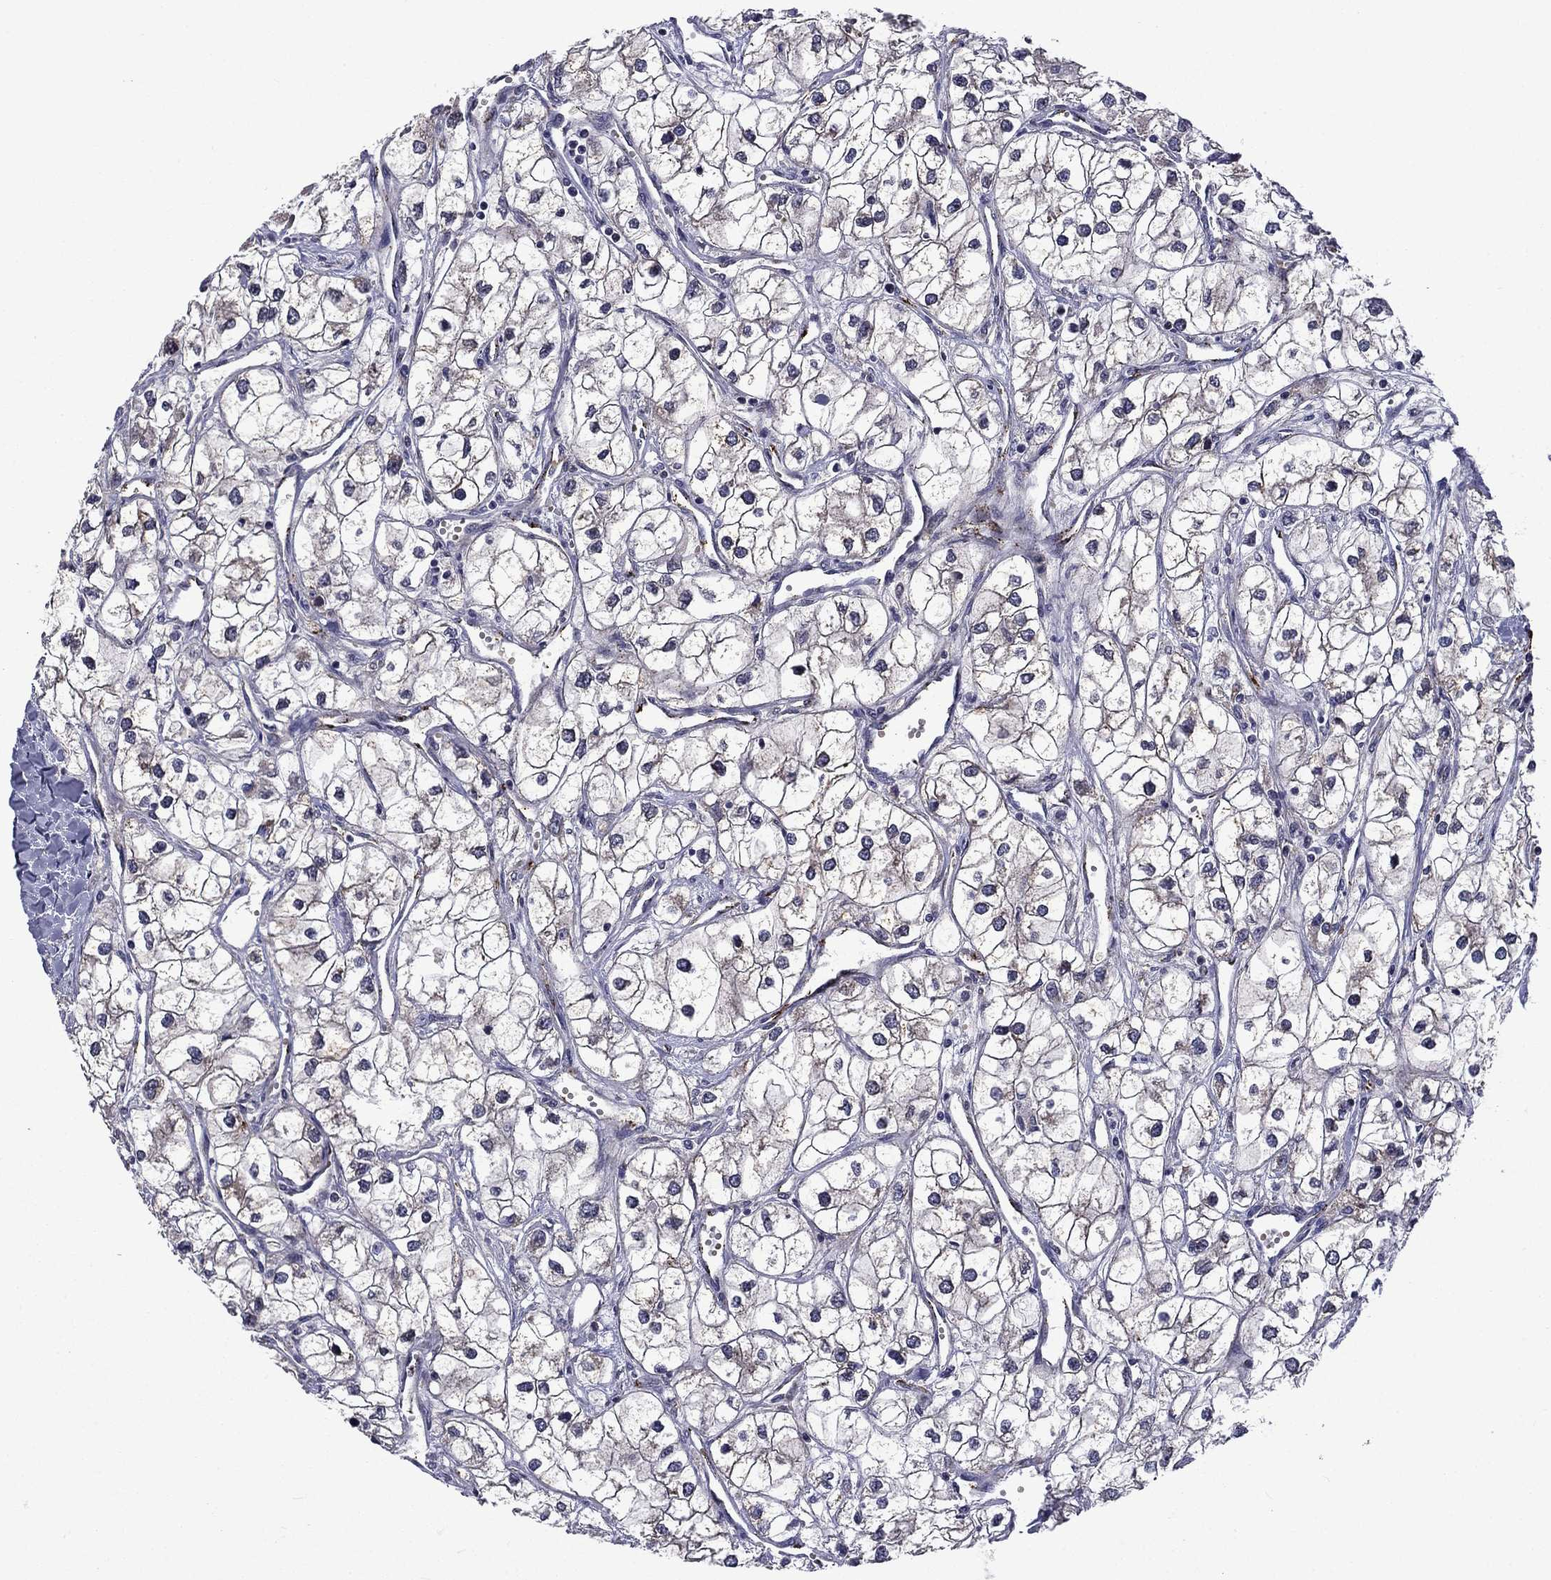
{"staining": {"intensity": "negative", "quantity": "none", "location": "none"}, "tissue": "renal cancer", "cell_type": "Tumor cells", "image_type": "cancer", "snomed": [{"axis": "morphology", "description": "Adenocarcinoma, NOS"}, {"axis": "topography", "description": "Kidney"}], "caption": "This is a histopathology image of immunohistochemistry staining of renal adenocarcinoma, which shows no staining in tumor cells. The staining was performed using DAB (3,3'-diaminobenzidine) to visualize the protein expression in brown, while the nuclei were stained in blue with hematoxylin (Magnification: 20x).", "gene": "SLITRK1", "patient": {"sex": "male", "age": 59}}